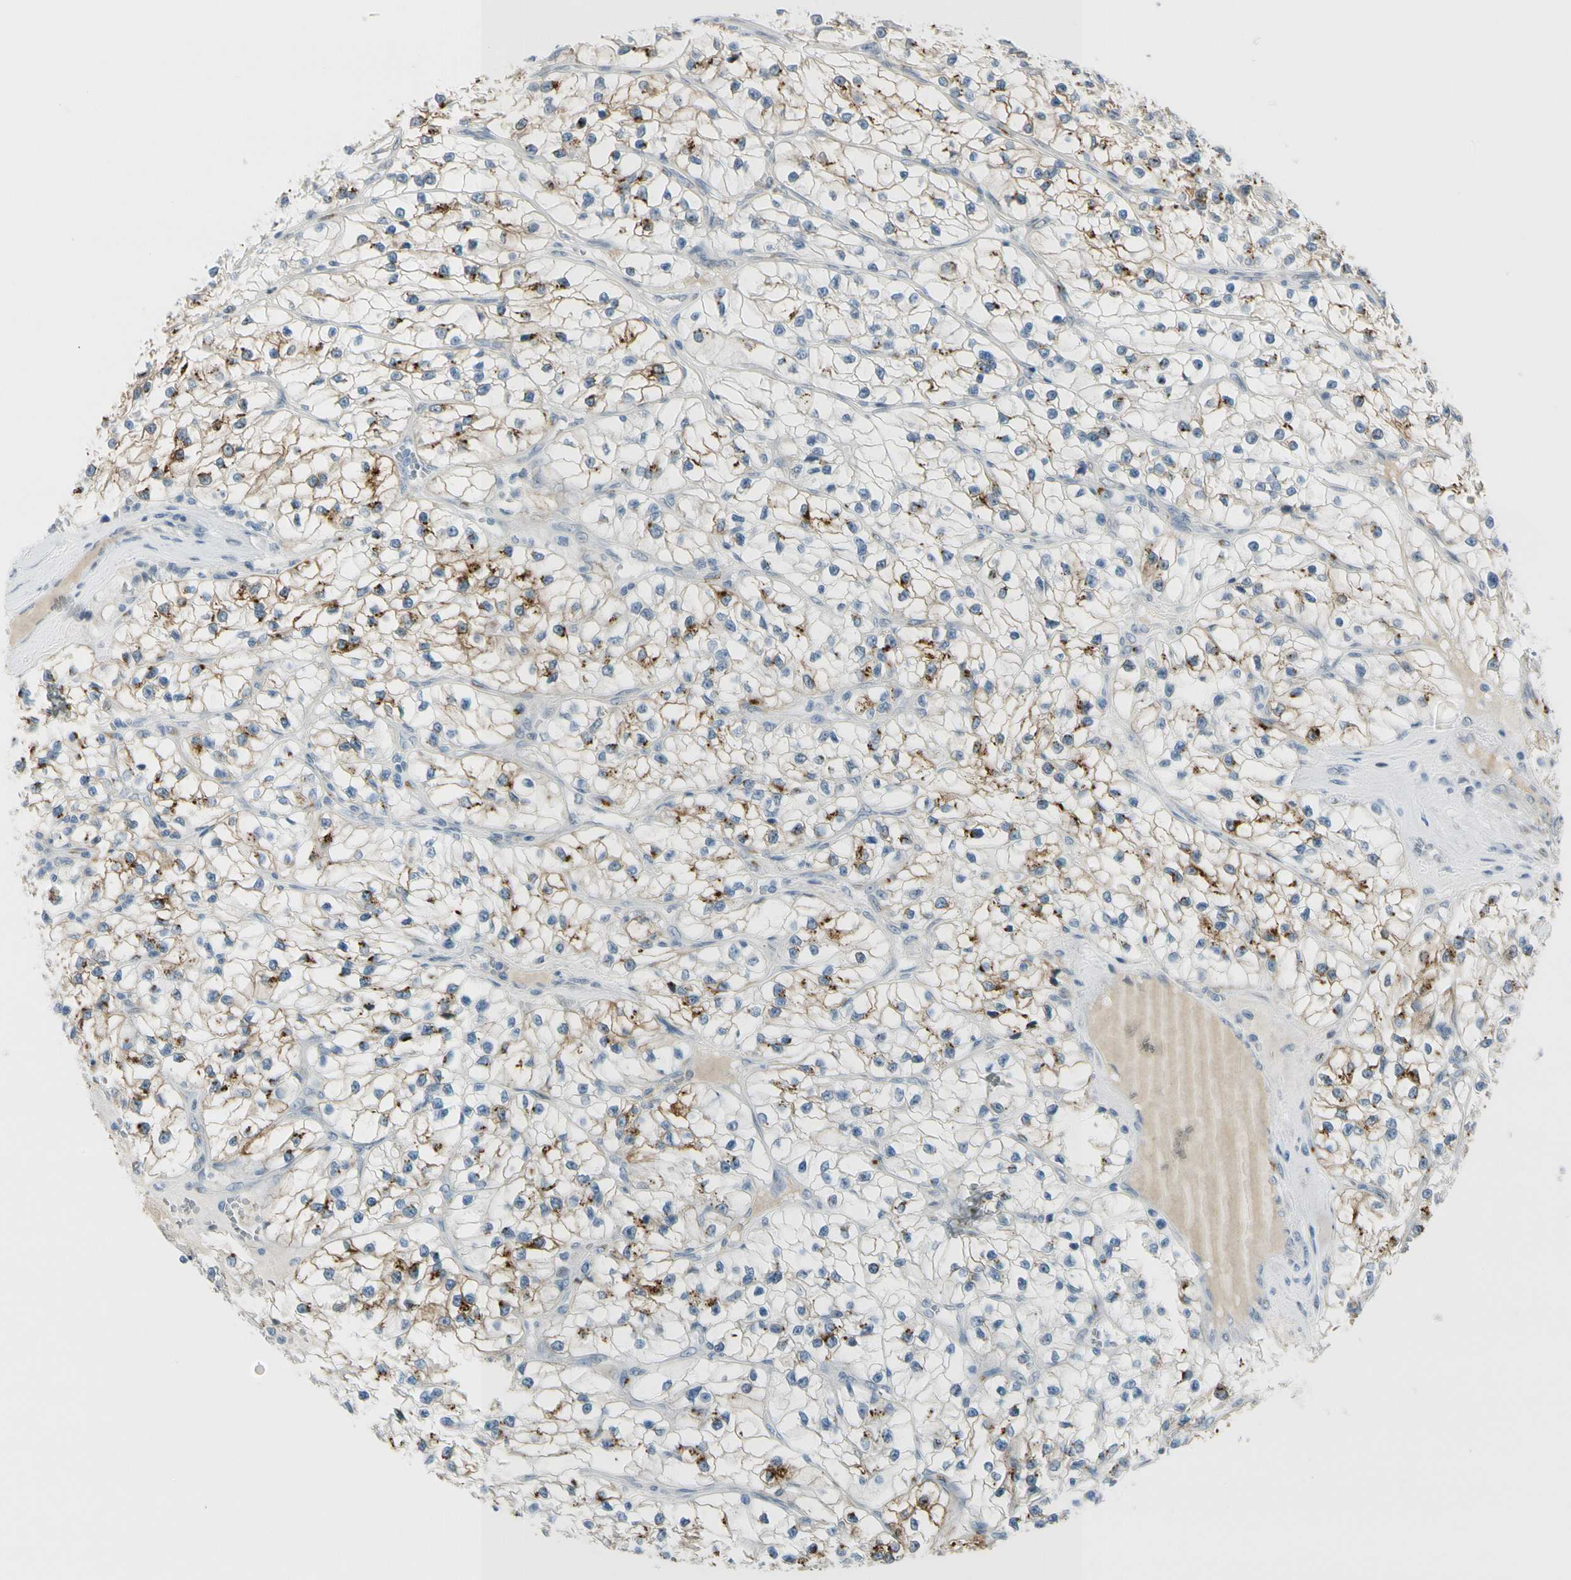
{"staining": {"intensity": "strong", "quantity": "25%-75%", "location": "cytoplasmic/membranous"}, "tissue": "renal cancer", "cell_type": "Tumor cells", "image_type": "cancer", "snomed": [{"axis": "morphology", "description": "Adenocarcinoma, NOS"}, {"axis": "topography", "description": "Kidney"}], "caption": "Immunohistochemistry (IHC) photomicrograph of neoplastic tissue: renal cancer stained using IHC reveals high levels of strong protein expression localized specifically in the cytoplasmic/membranous of tumor cells, appearing as a cytoplasmic/membranous brown color.", "gene": "B4GALNT1", "patient": {"sex": "female", "age": 57}}